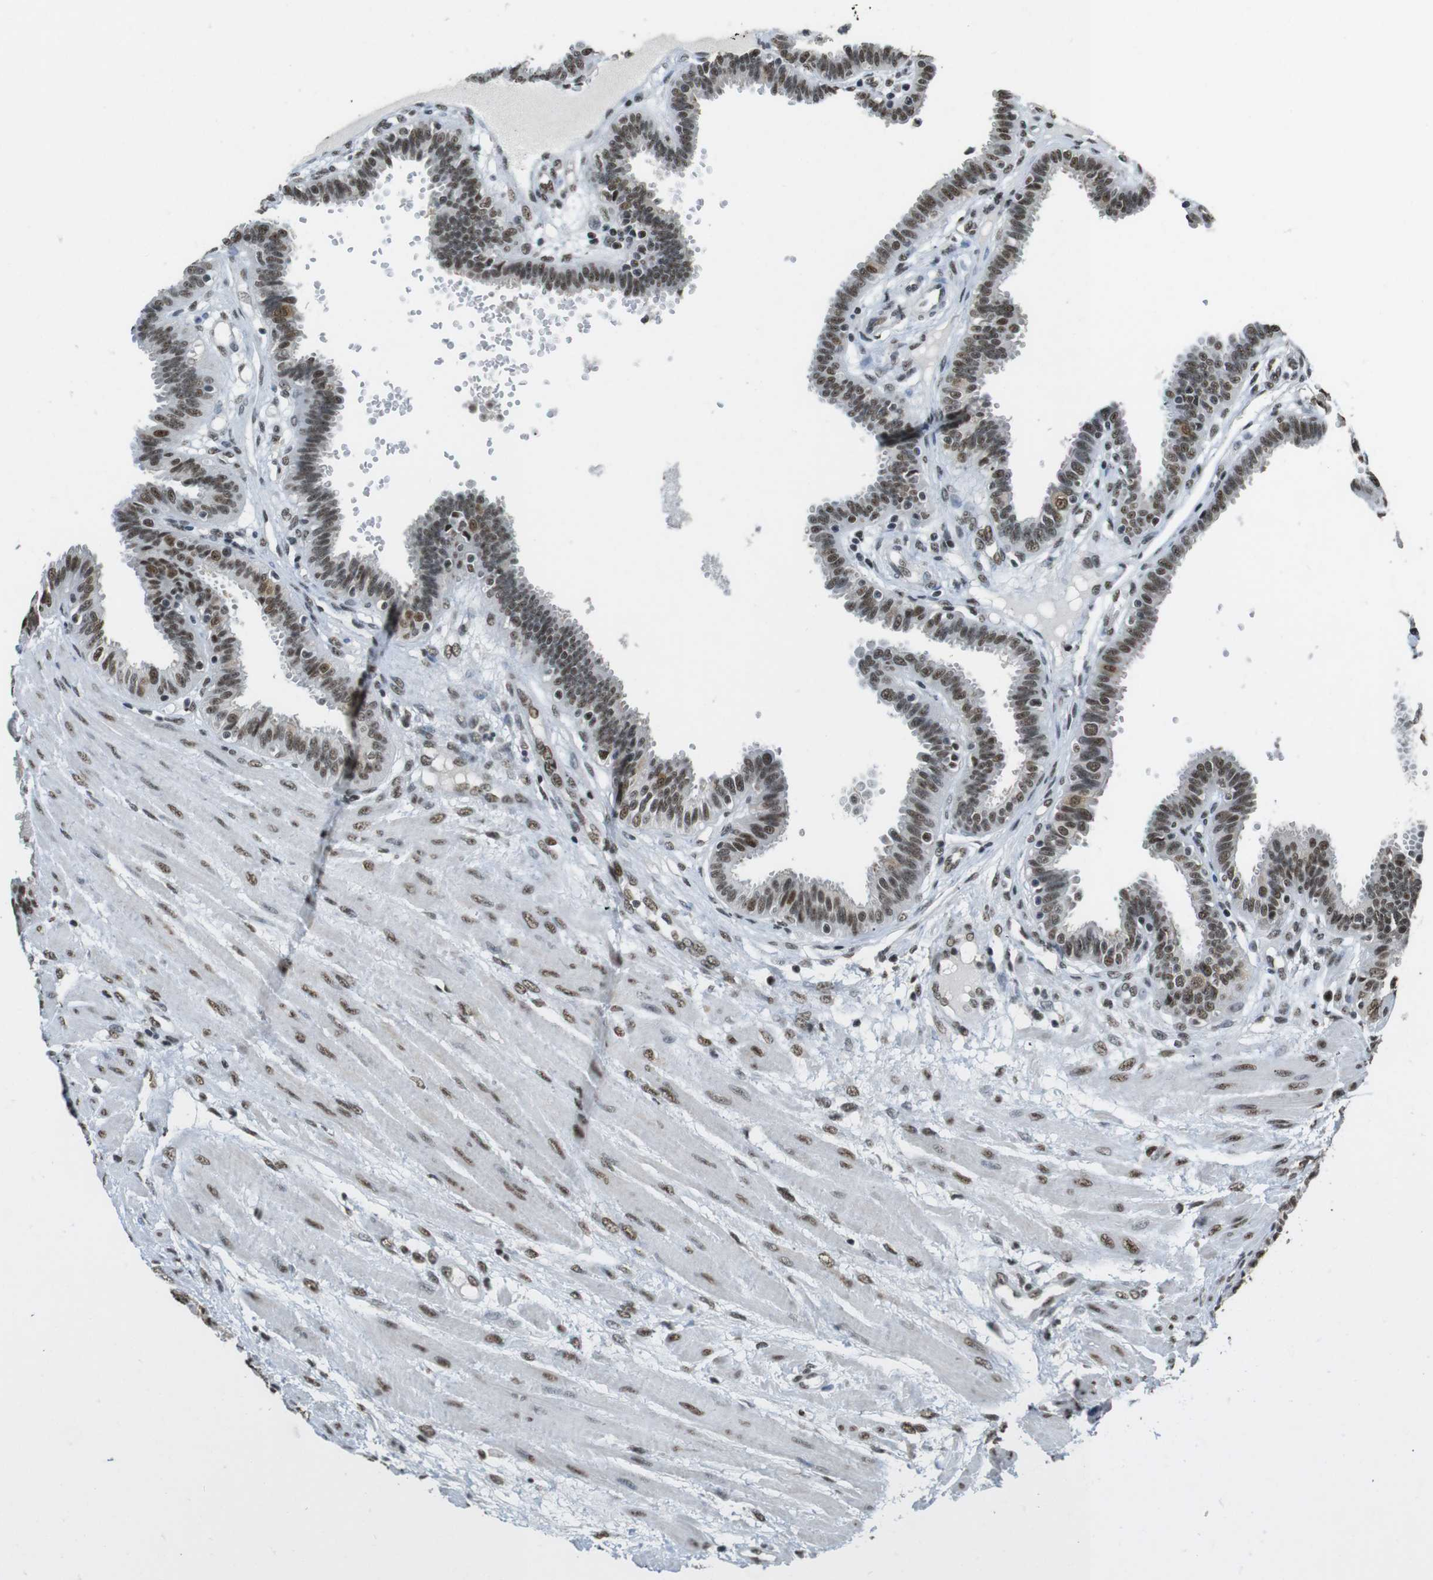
{"staining": {"intensity": "moderate", "quantity": ">75%", "location": "cytoplasmic/membranous,nuclear"}, "tissue": "fallopian tube", "cell_type": "Glandular cells", "image_type": "normal", "snomed": [{"axis": "morphology", "description": "Normal tissue, NOS"}, {"axis": "topography", "description": "Fallopian tube"}], "caption": "Moderate cytoplasmic/membranous,nuclear staining for a protein is present in approximately >75% of glandular cells of benign fallopian tube using immunohistochemistry (IHC).", "gene": "CSNK2B", "patient": {"sex": "female", "age": 32}}